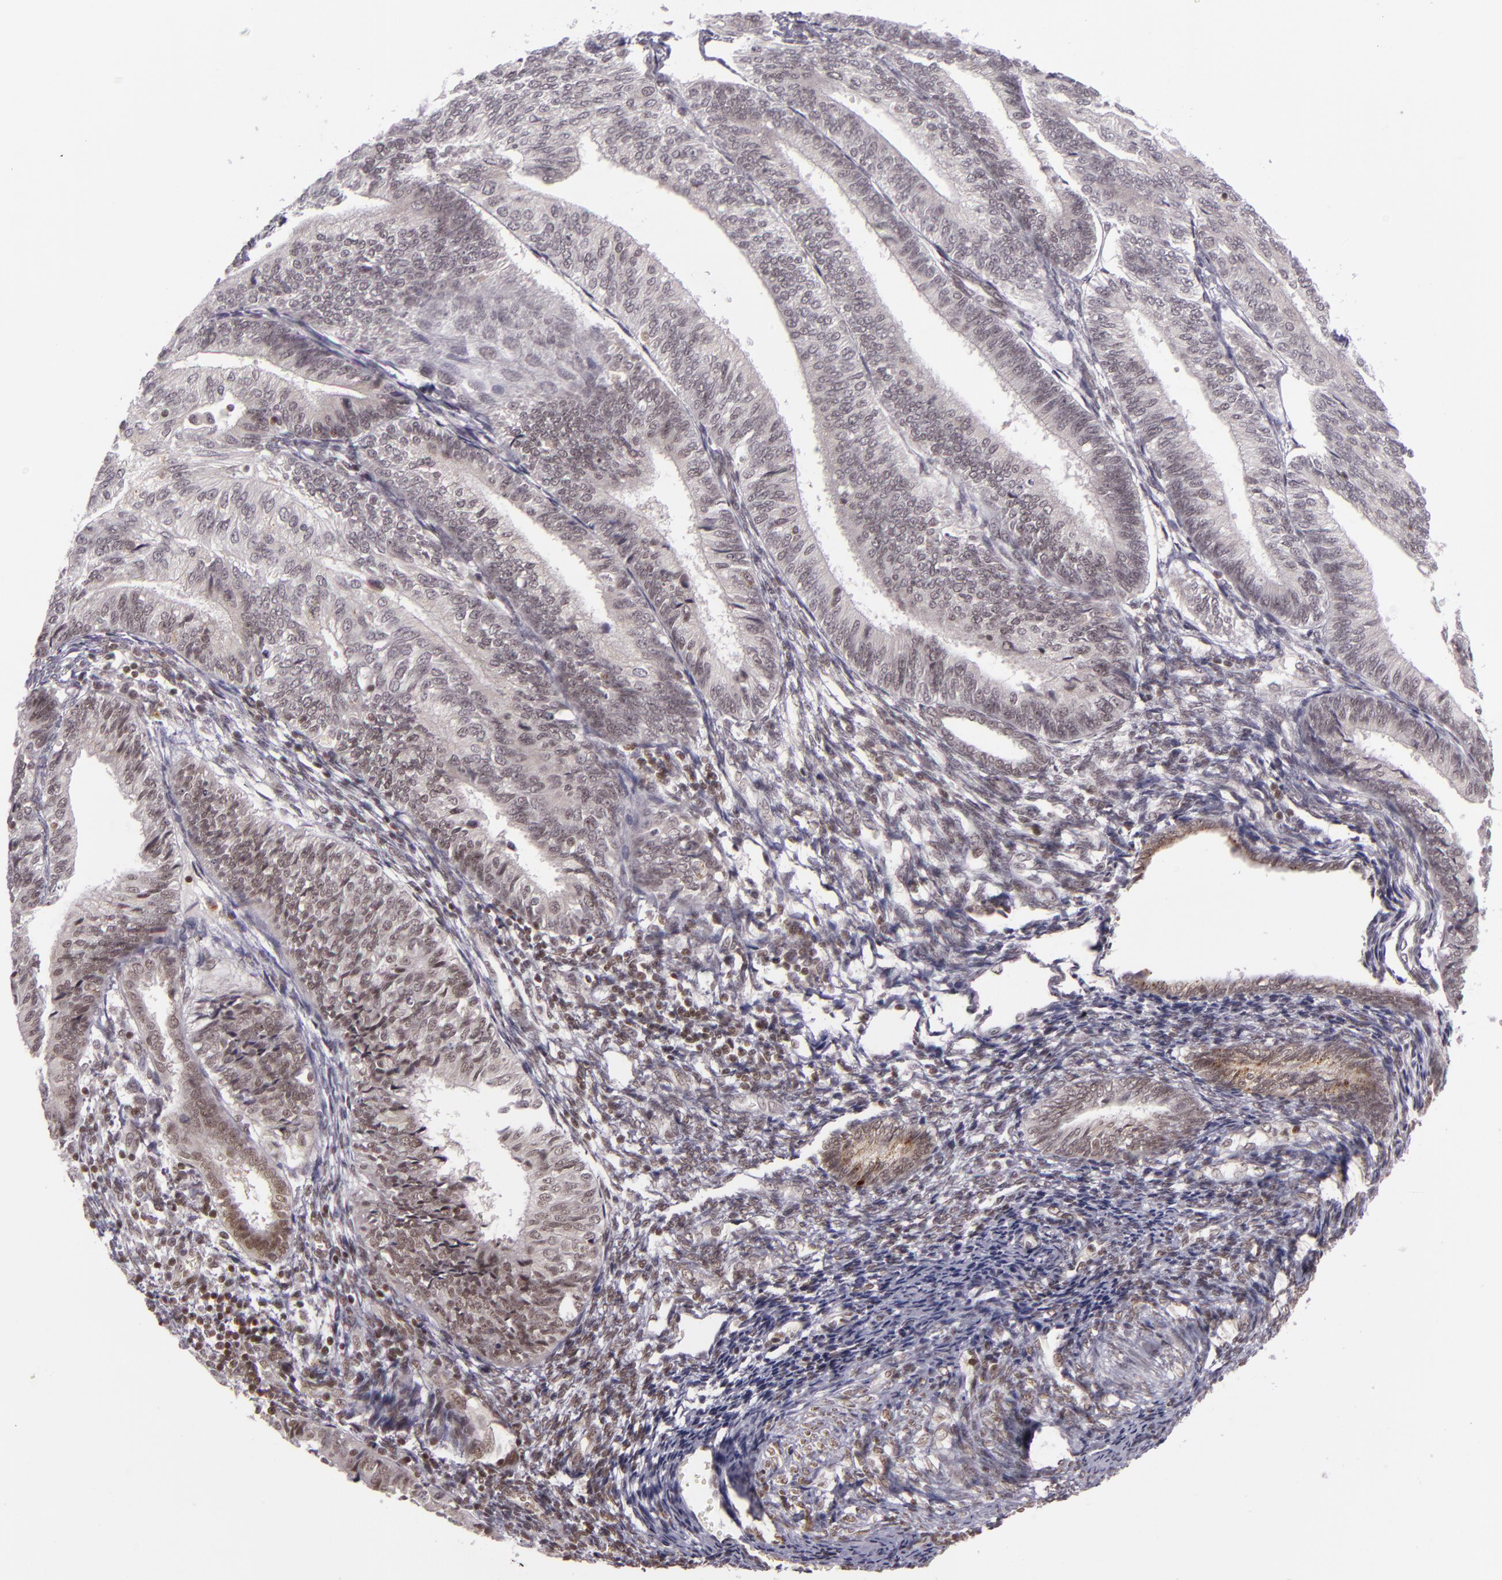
{"staining": {"intensity": "weak", "quantity": ">75%", "location": "cytoplasmic/membranous"}, "tissue": "endometrial cancer", "cell_type": "Tumor cells", "image_type": "cancer", "snomed": [{"axis": "morphology", "description": "Adenocarcinoma, NOS"}, {"axis": "topography", "description": "Endometrium"}], "caption": "Immunohistochemical staining of endometrial adenocarcinoma shows low levels of weak cytoplasmic/membranous protein expression in about >75% of tumor cells. (DAB (3,3'-diaminobenzidine) IHC, brown staining for protein, blue staining for nuclei).", "gene": "ZFX", "patient": {"sex": "female", "age": 55}}